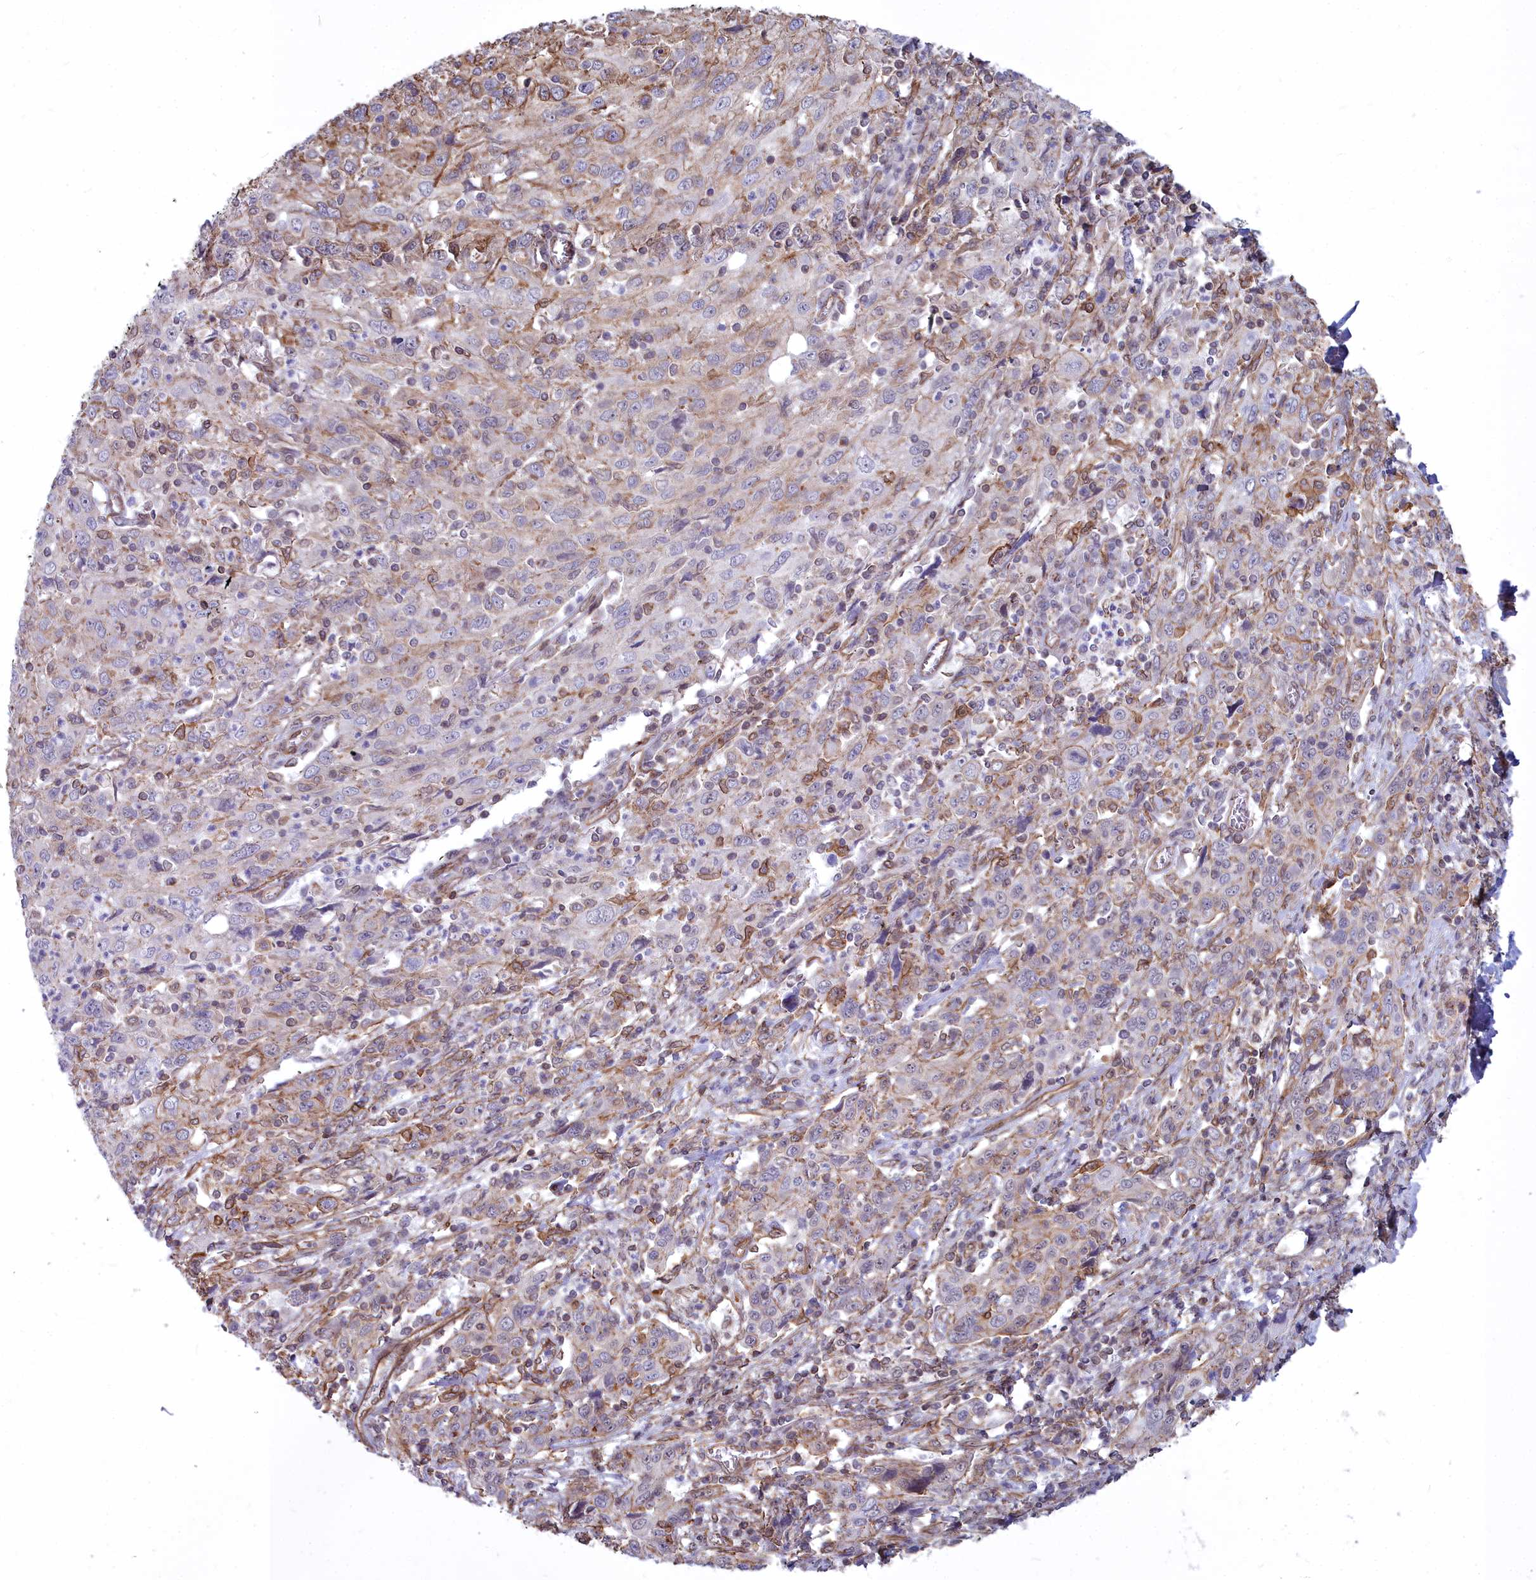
{"staining": {"intensity": "moderate", "quantity": "<25%", "location": "cytoplasmic/membranous"}, "tissue": "cervical cancer", "cell_type": "Tumor cells", "image_type": "cancer", "snomed": [{"axis": "morphology", "description": "Squamous cell carcinoma, NOS"}, {"axis": "topography", "description": "Cervix"}], "caption": "A photomicrograph of human cervical cancer stained for a protein shows moderate cytoplasmic/membranous brown staining in tumor cells.", "gene": "YJU2", "patient": {"sex": "female", "age": 46}}